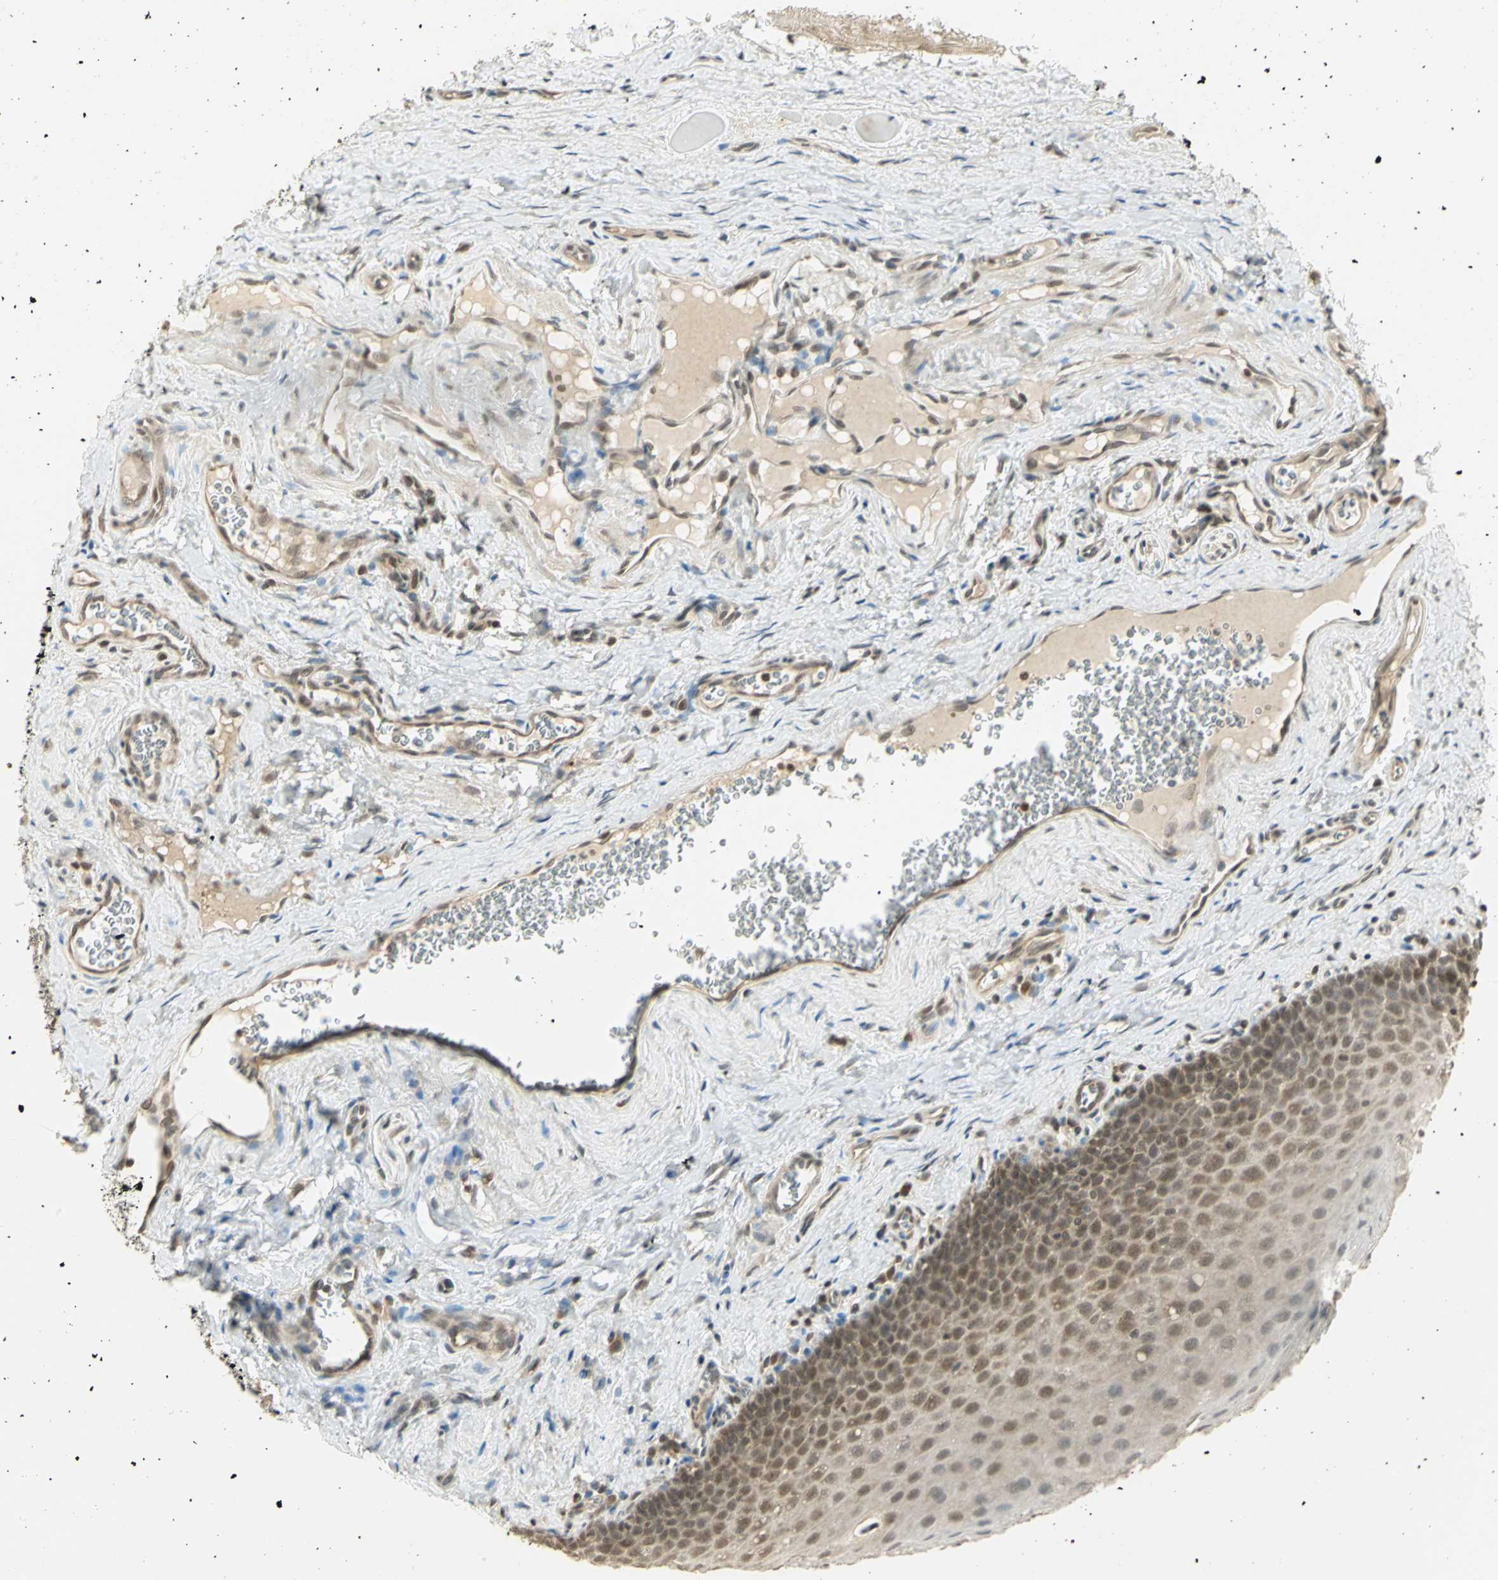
{"staining": {"intensity": "moderate", "quantity": ">75%", "location": "nuclear"}, "tissue": "oral mucosa", "cell_type": "Squamous epithelial cells", "image_type": "normal", "snomed": [{"axis": "morphology", "description": "Normal tissue, NOS"}, {"axis": "topography", "description": "Oral tissue"}], "caption": "Protein expression analysis of normal oral mucosa reveals moderate nuclear expression in about >75% of squamous epithelial cells.", "gene": "CDC34", "patient": {"sex": "male", "age": 20}}